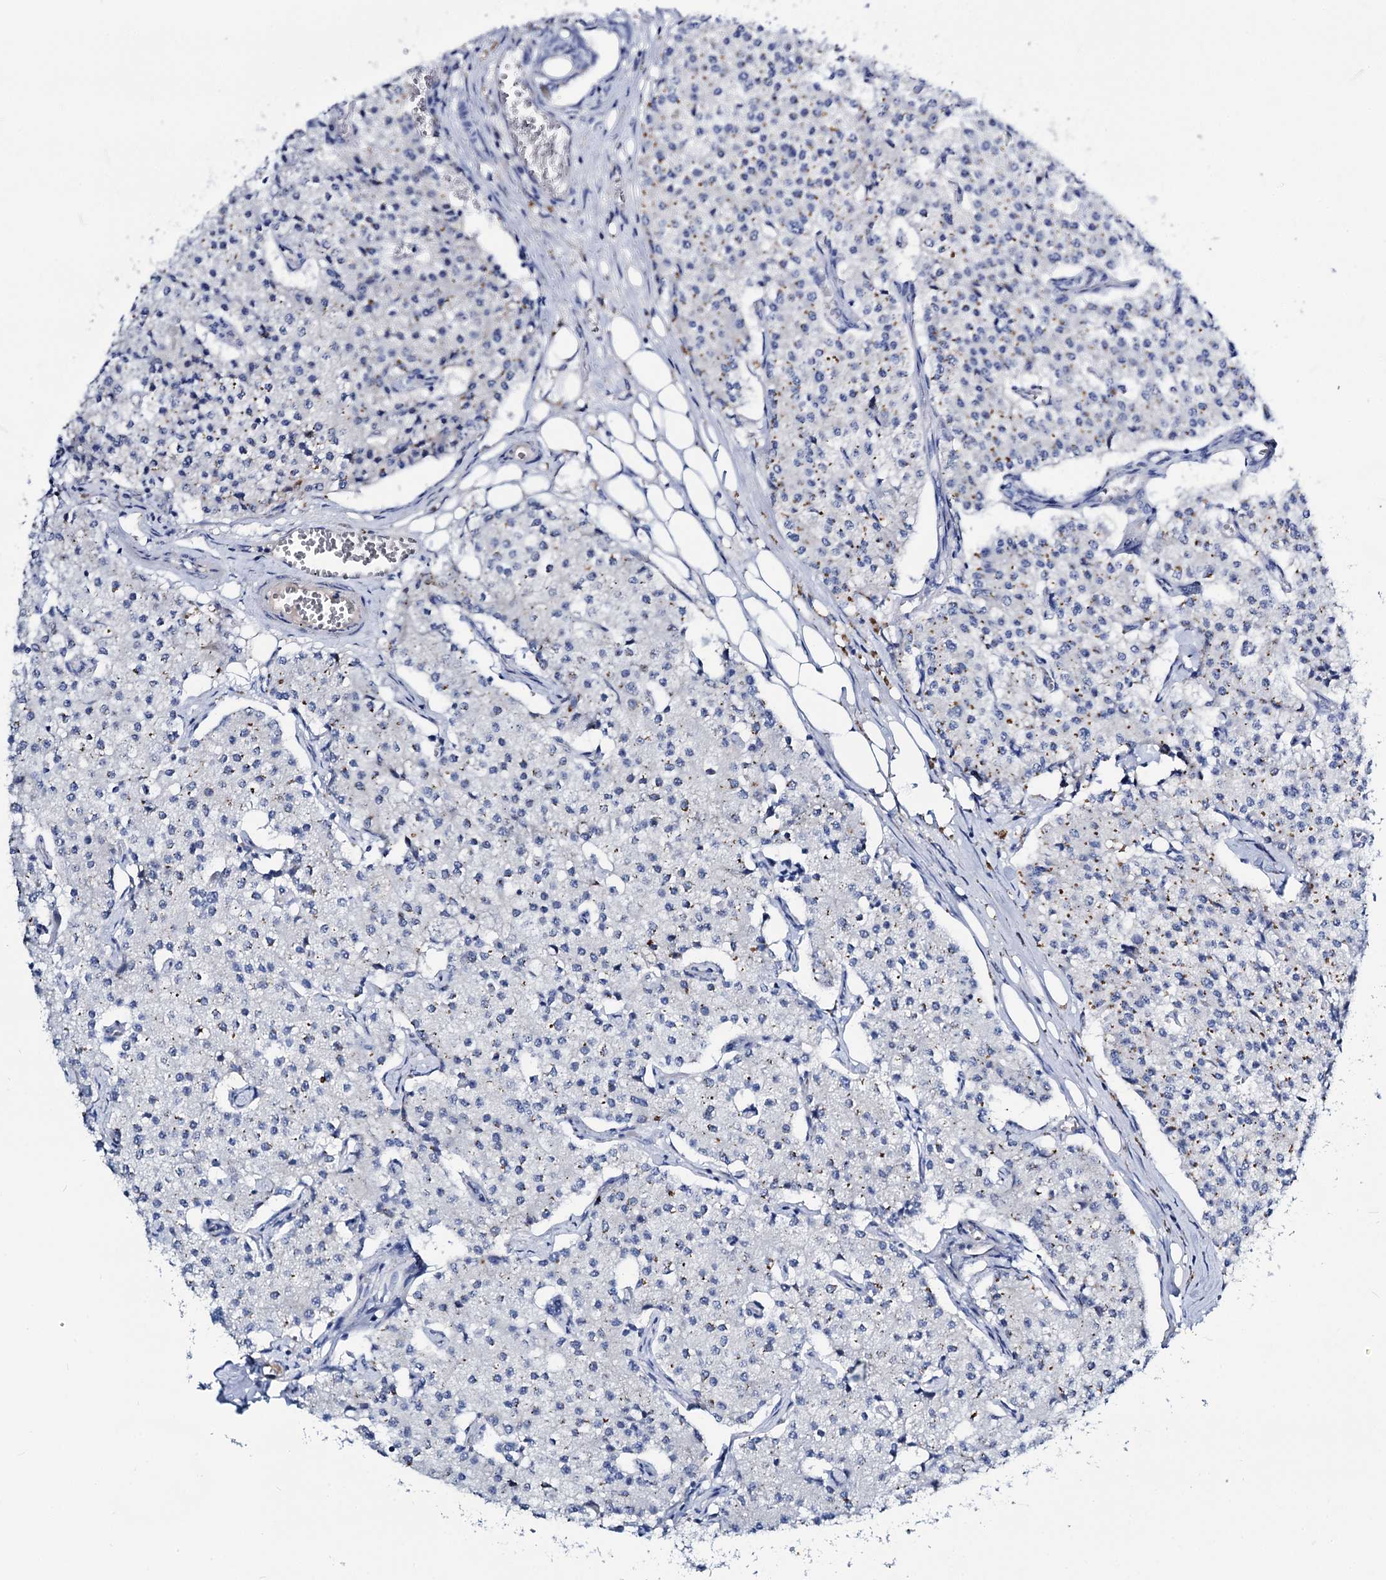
{"staining": {"intensity": "negative", "quantity": "none", "location": "none"}, "tissue": "carcinoid", "cell_type": "Tumor cells", "image_type": "cancer", "snomed": [{"axis": "morphology", "description": "Carcinoid, malignant, NOS"}, {"axis": "topography", "description": "Colon"}], "caption": "Photomicrograph shows no protein expression in tumor cells of carcinoid tissue. (DAB IHC visualized using brightfield microscopy, high magnification).", "gene": "DYDC2", "patient": {"sex": "female", "age": 52}}